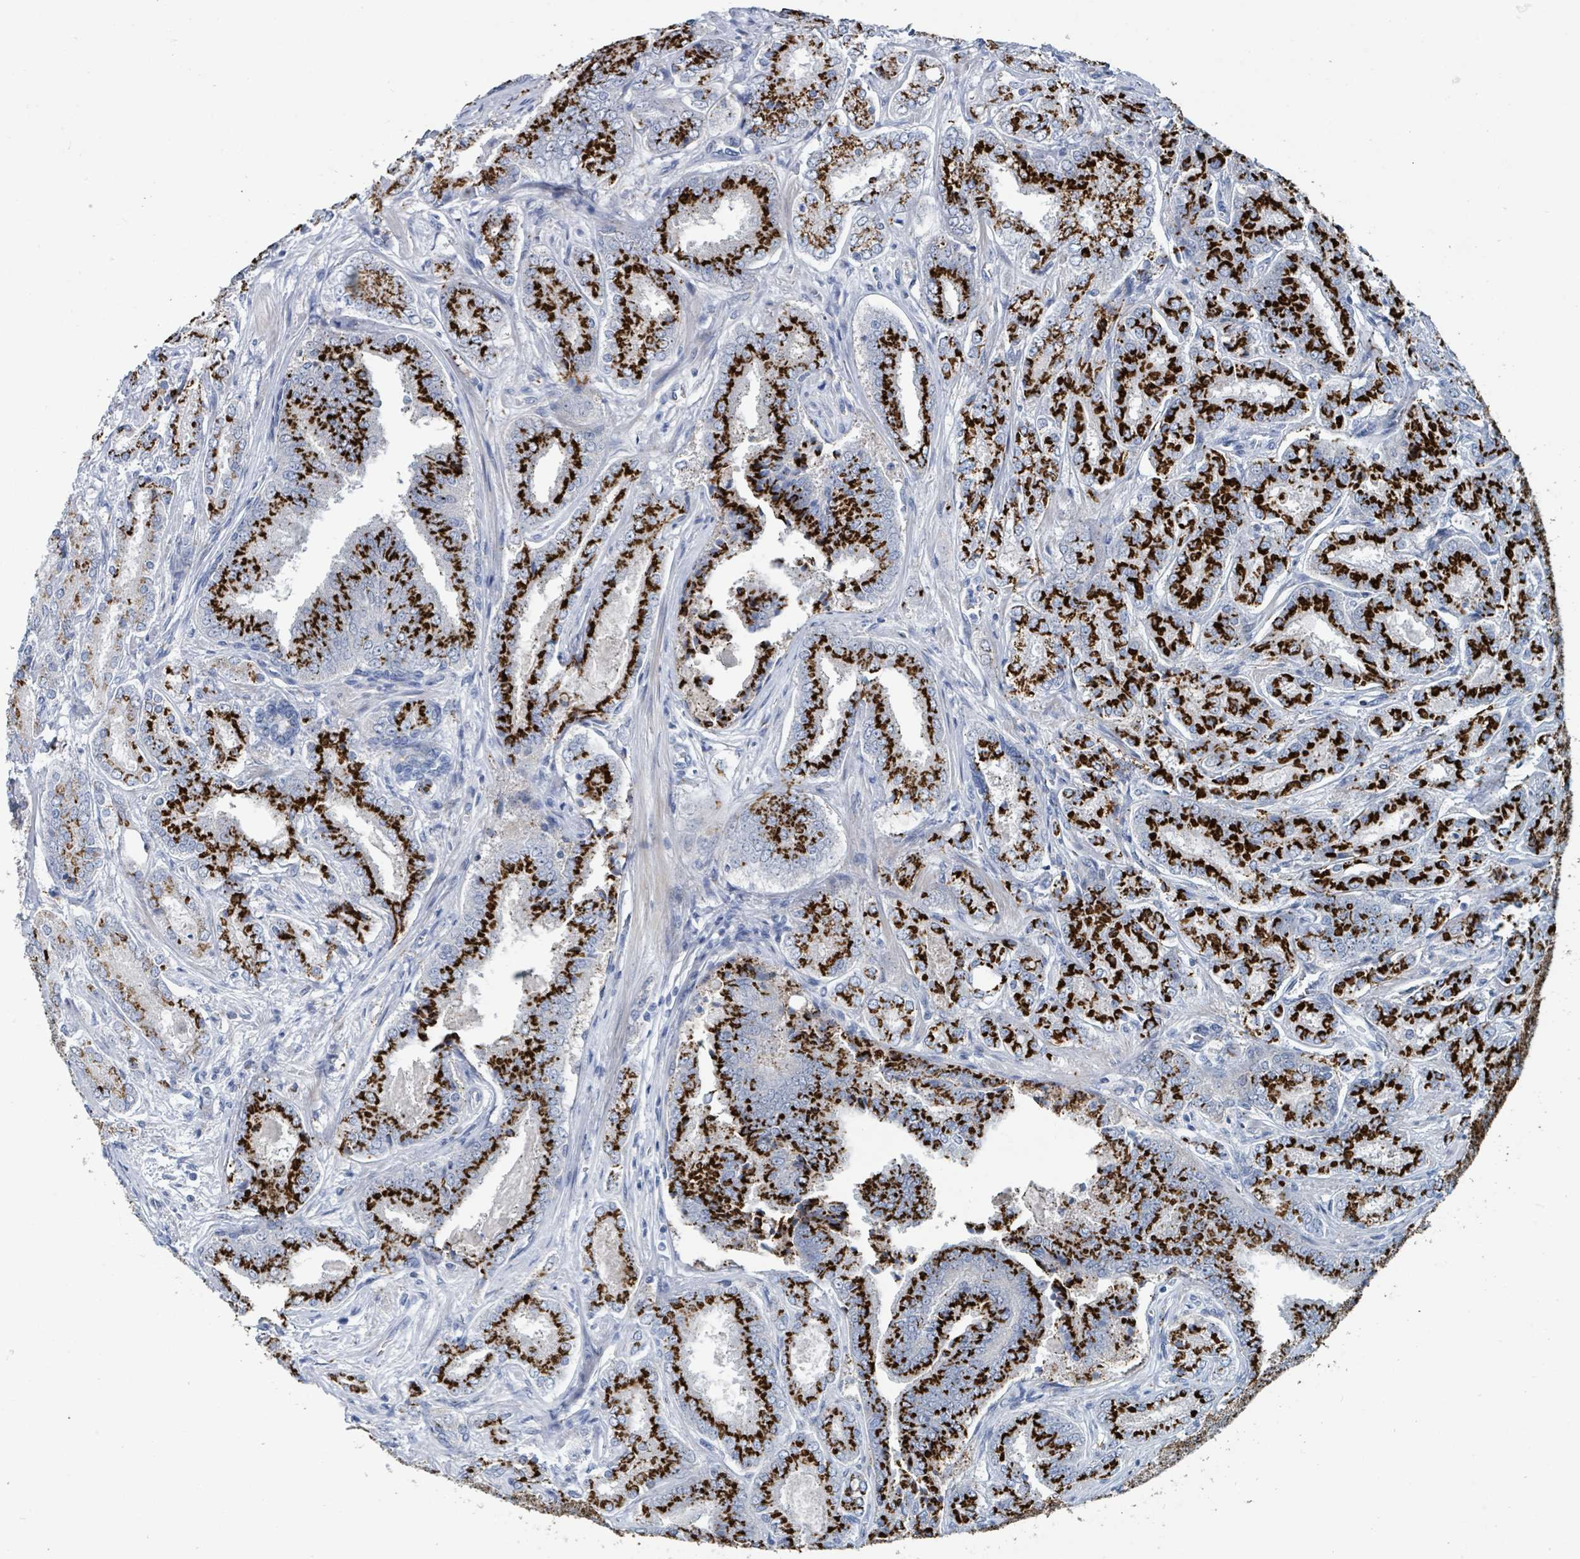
{"staining": {"intensity": "strong", "quantity": ">75%", "location": "cytoplasmic/membranous"}, "tissue": "prostate cancer", "cell_type": "Tumor cells", "image_type": "cancer", "snomed": [{"axis": "morphology", "description": "Adenocarcinoma, High grade"}, {"axis": "topography", "description": "Prostate"}], "caption": "Immunohistochemical staining of human prostate cancer (high-grade adenocarcinoma) demonstrates strong cytoplasmic/membranous protein positivity in approximately >75% of tumor cells.", "gene": "DCAF5", "patient": {"sex": "male", "age": 63}}